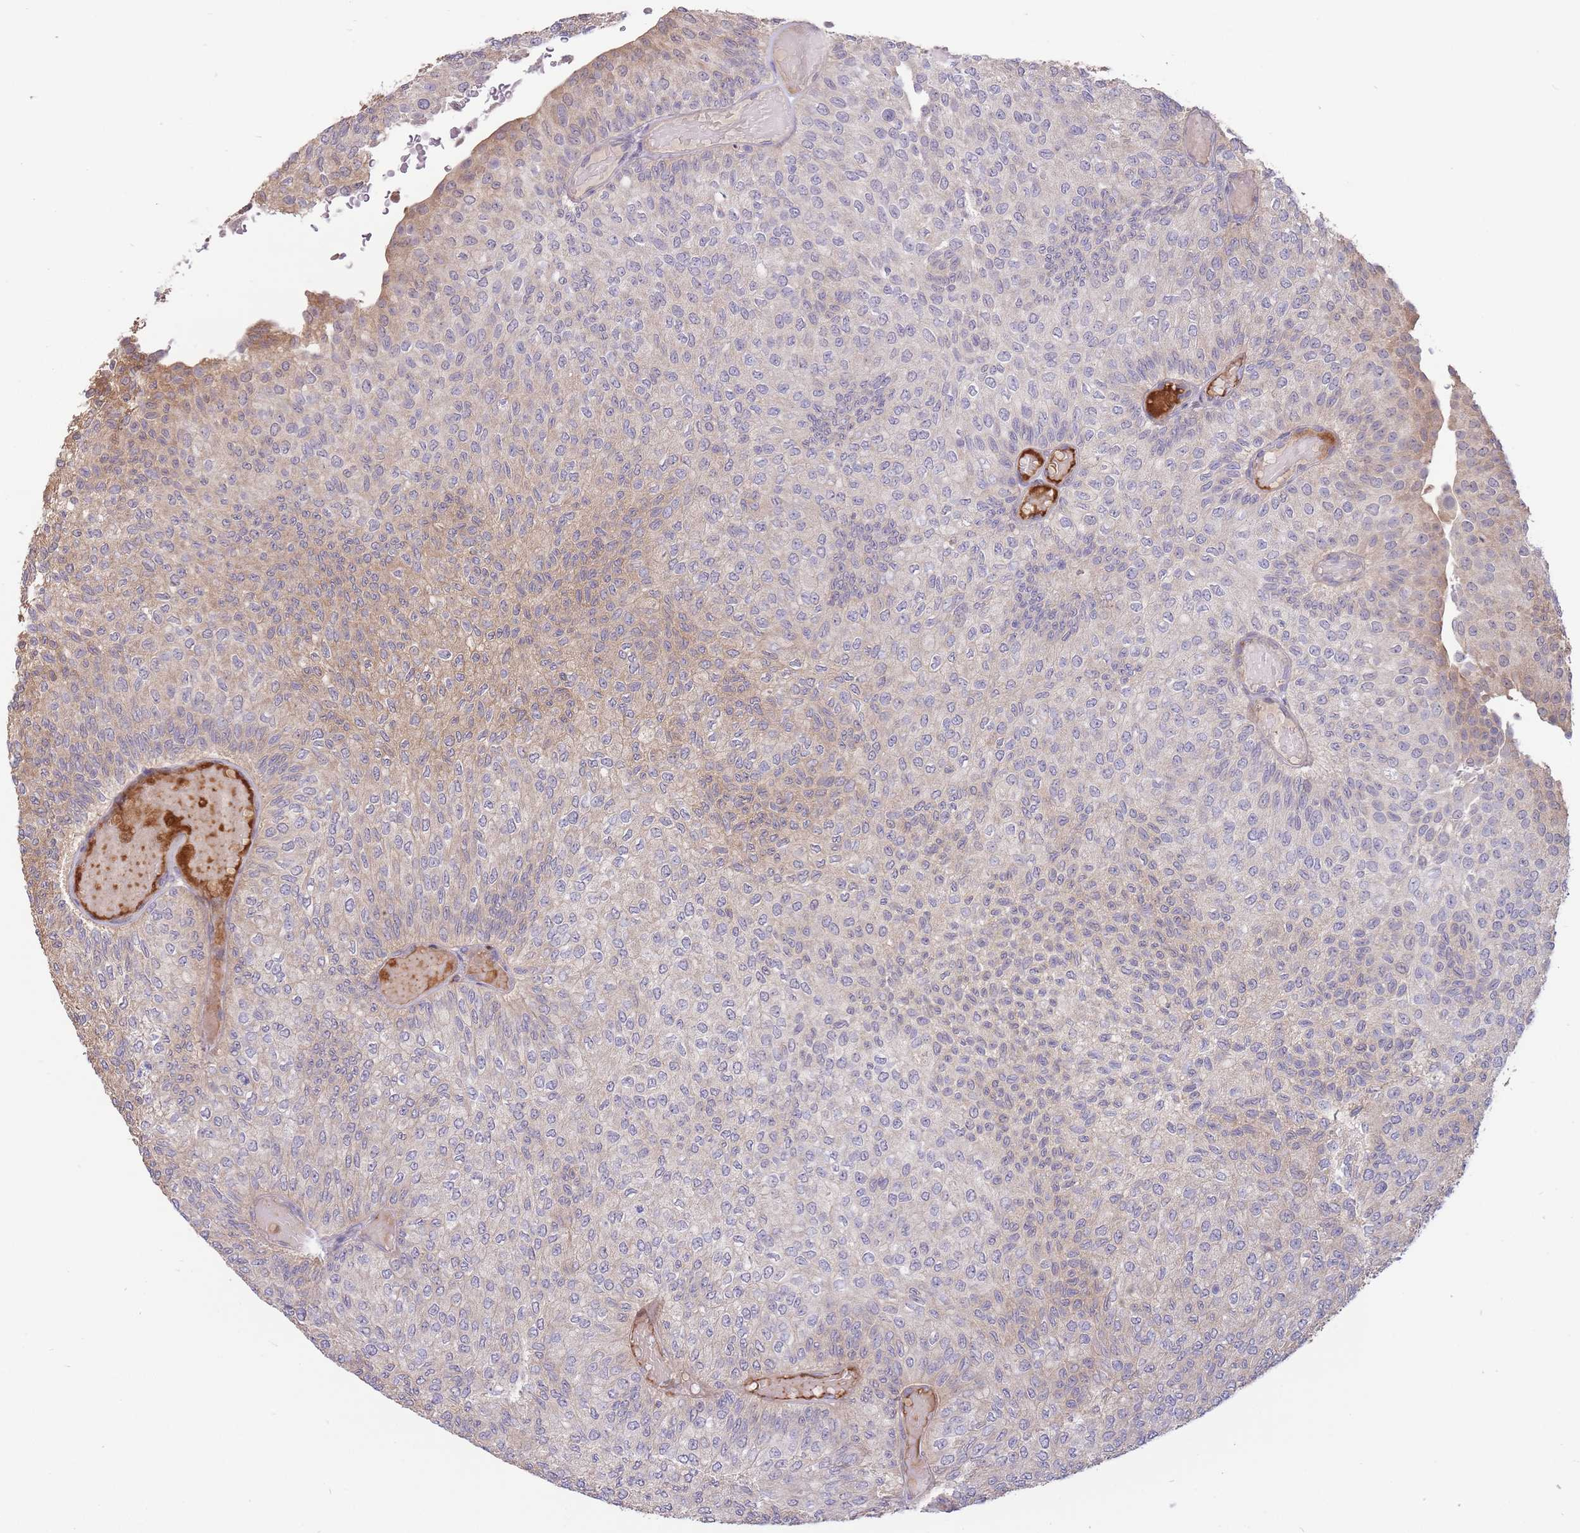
{"staining": {"intensity": "weak", "quantity": "<25%", "location": "cytoplasmic/membranous"}, "tissue": "urothelial cancer", "cell_type": "Tumor cells", "image_type": "cancer", "snomed": [{"axis": "morphology", "description": "Urothelial carcinoma, Low grade"}, {"axis": "topography", "description": "Urinary bladder"}], "caption": "DAB immunohistochemical staining of urothelial cancer reveals no significant expression in tumor cells.", "gene": "ZNF304", "patient": {"sex": "male", "age": 78}}